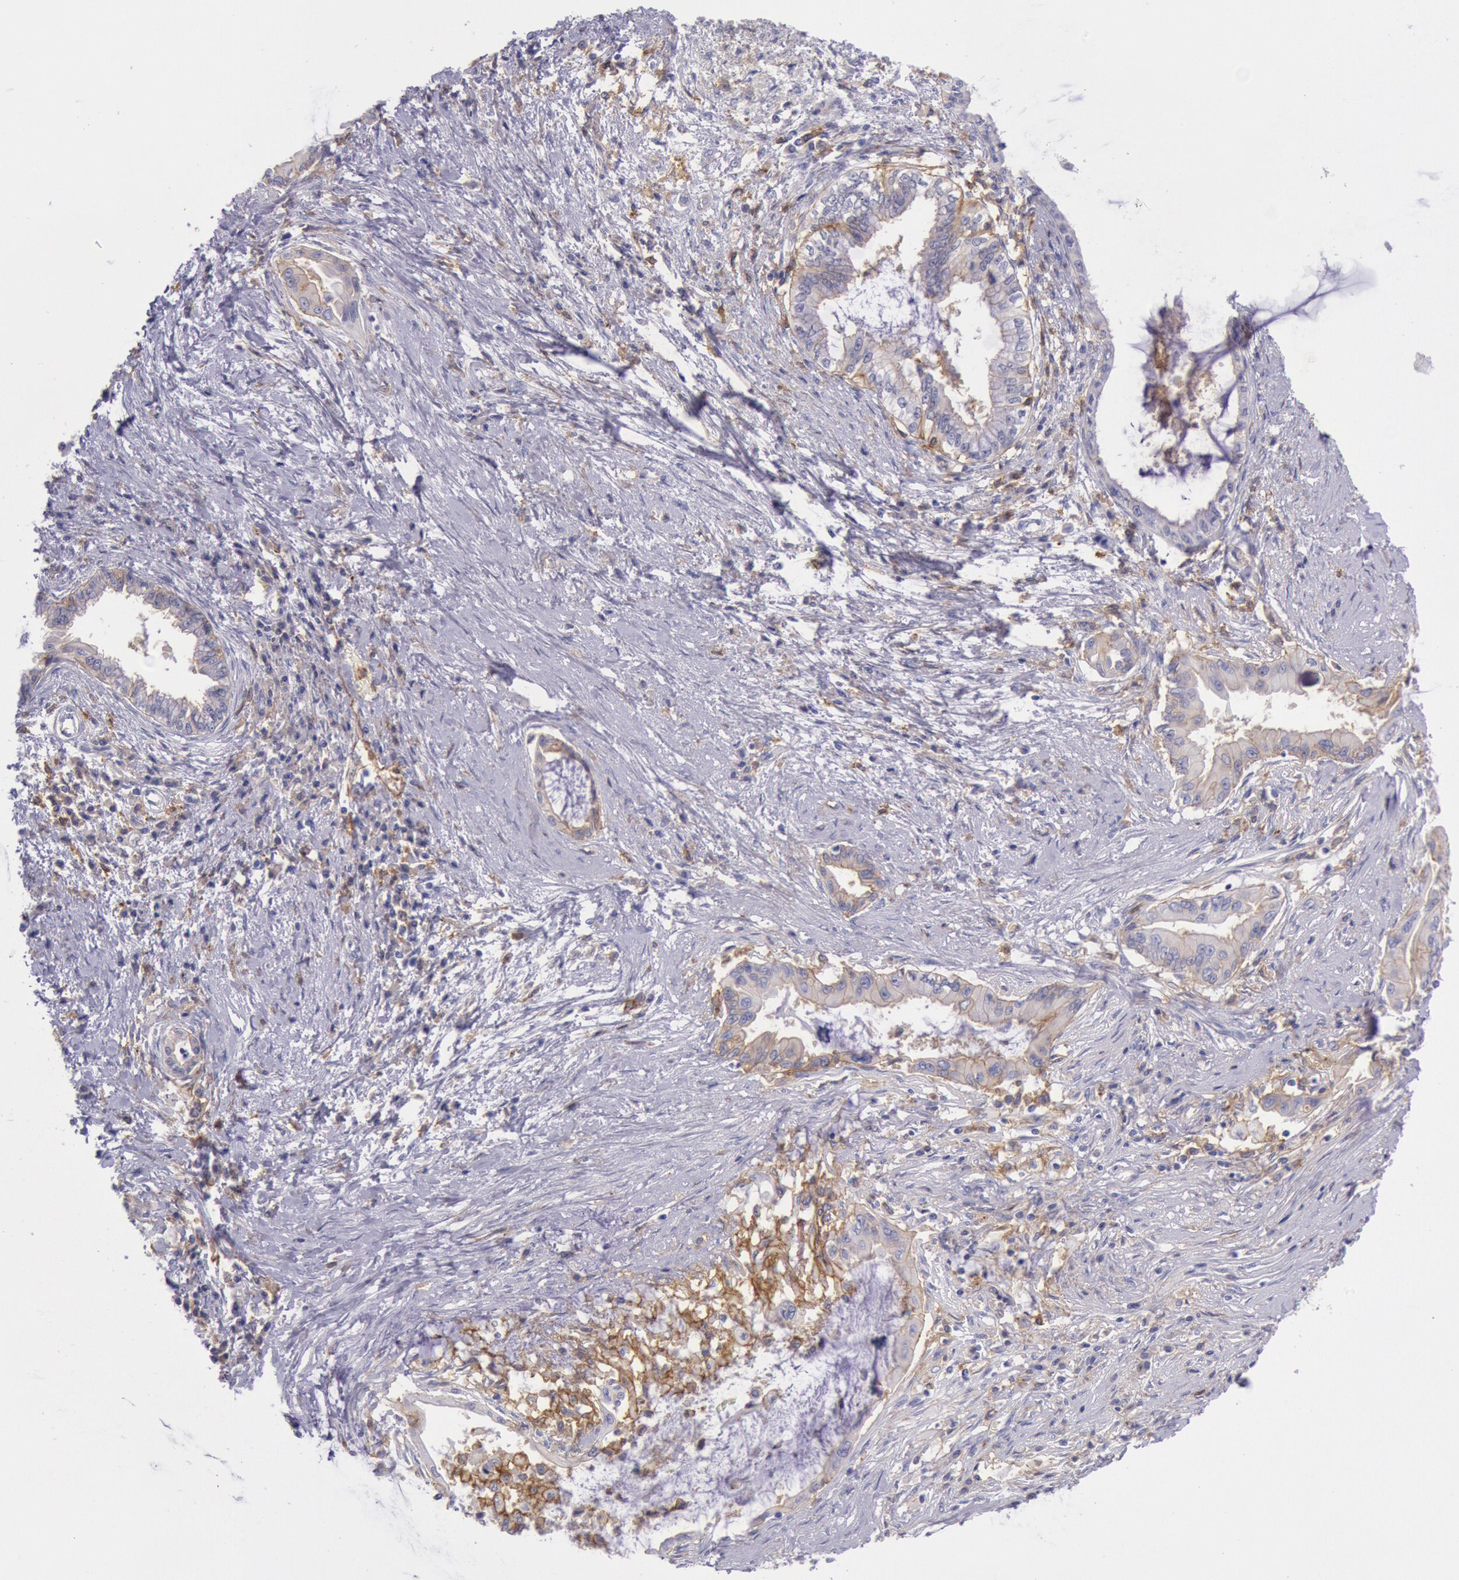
{"staining": {"intensity": "weak", "quantity": "<25%", "location": "cytoplasmic/membranous"}, "tissue": "pancreatic cancer", "cell_type": "Tumor cells", "image_type": "cancer", "snomed": [{"axis": "morphology", "description": "Adenocarcinoma, NOS"}, {"axis": "topography", "description": "Pancreas"}], "caption": "This is an IHC photomicrograph of human pancreatic cancer (adenocarcinoma). There is no expression in tumor cells.", "gene": "LYN", "patient": {"sex": "female", "age": 64}}